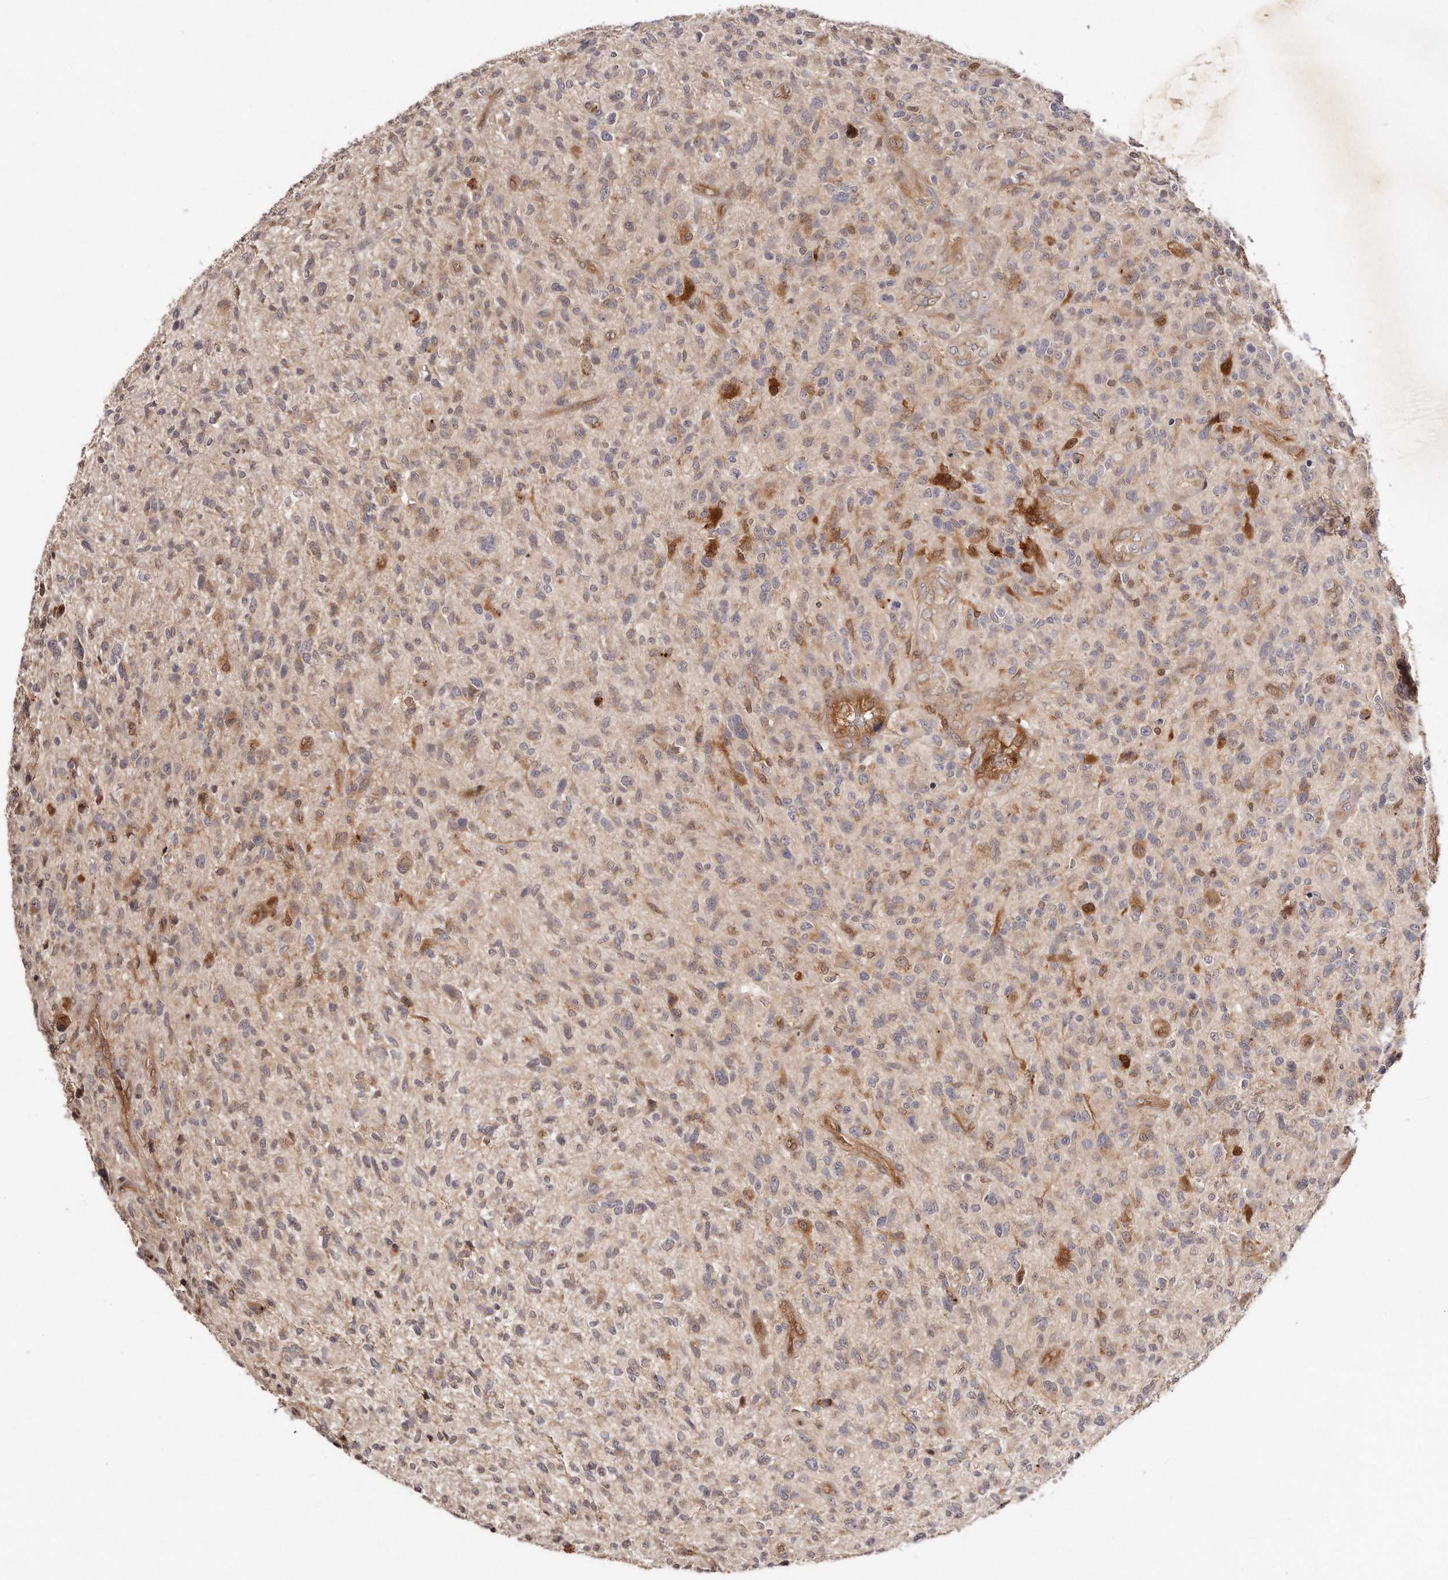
{"staining": {"intensity": "negative", "quantity": "none", "location": "none"}, "tissue": "glioma", "cell_type": "Tumor cells", "image_type": "cancer", "snomed": [{"axis": "morphology", "description": "Glioma, malignant, High grade"}, {"axis": "topography", "description": "Brain"}], "caption": "Tumor cells show no significant protein expression in glioma. (Stains: DAB immunohistochemistry (IHC) with hematoxylin counter stain, Microscopy: brightfield microscopy at high magnification).", "gene": "GBP4", "patient": {"sex": "male", "age": 47}}